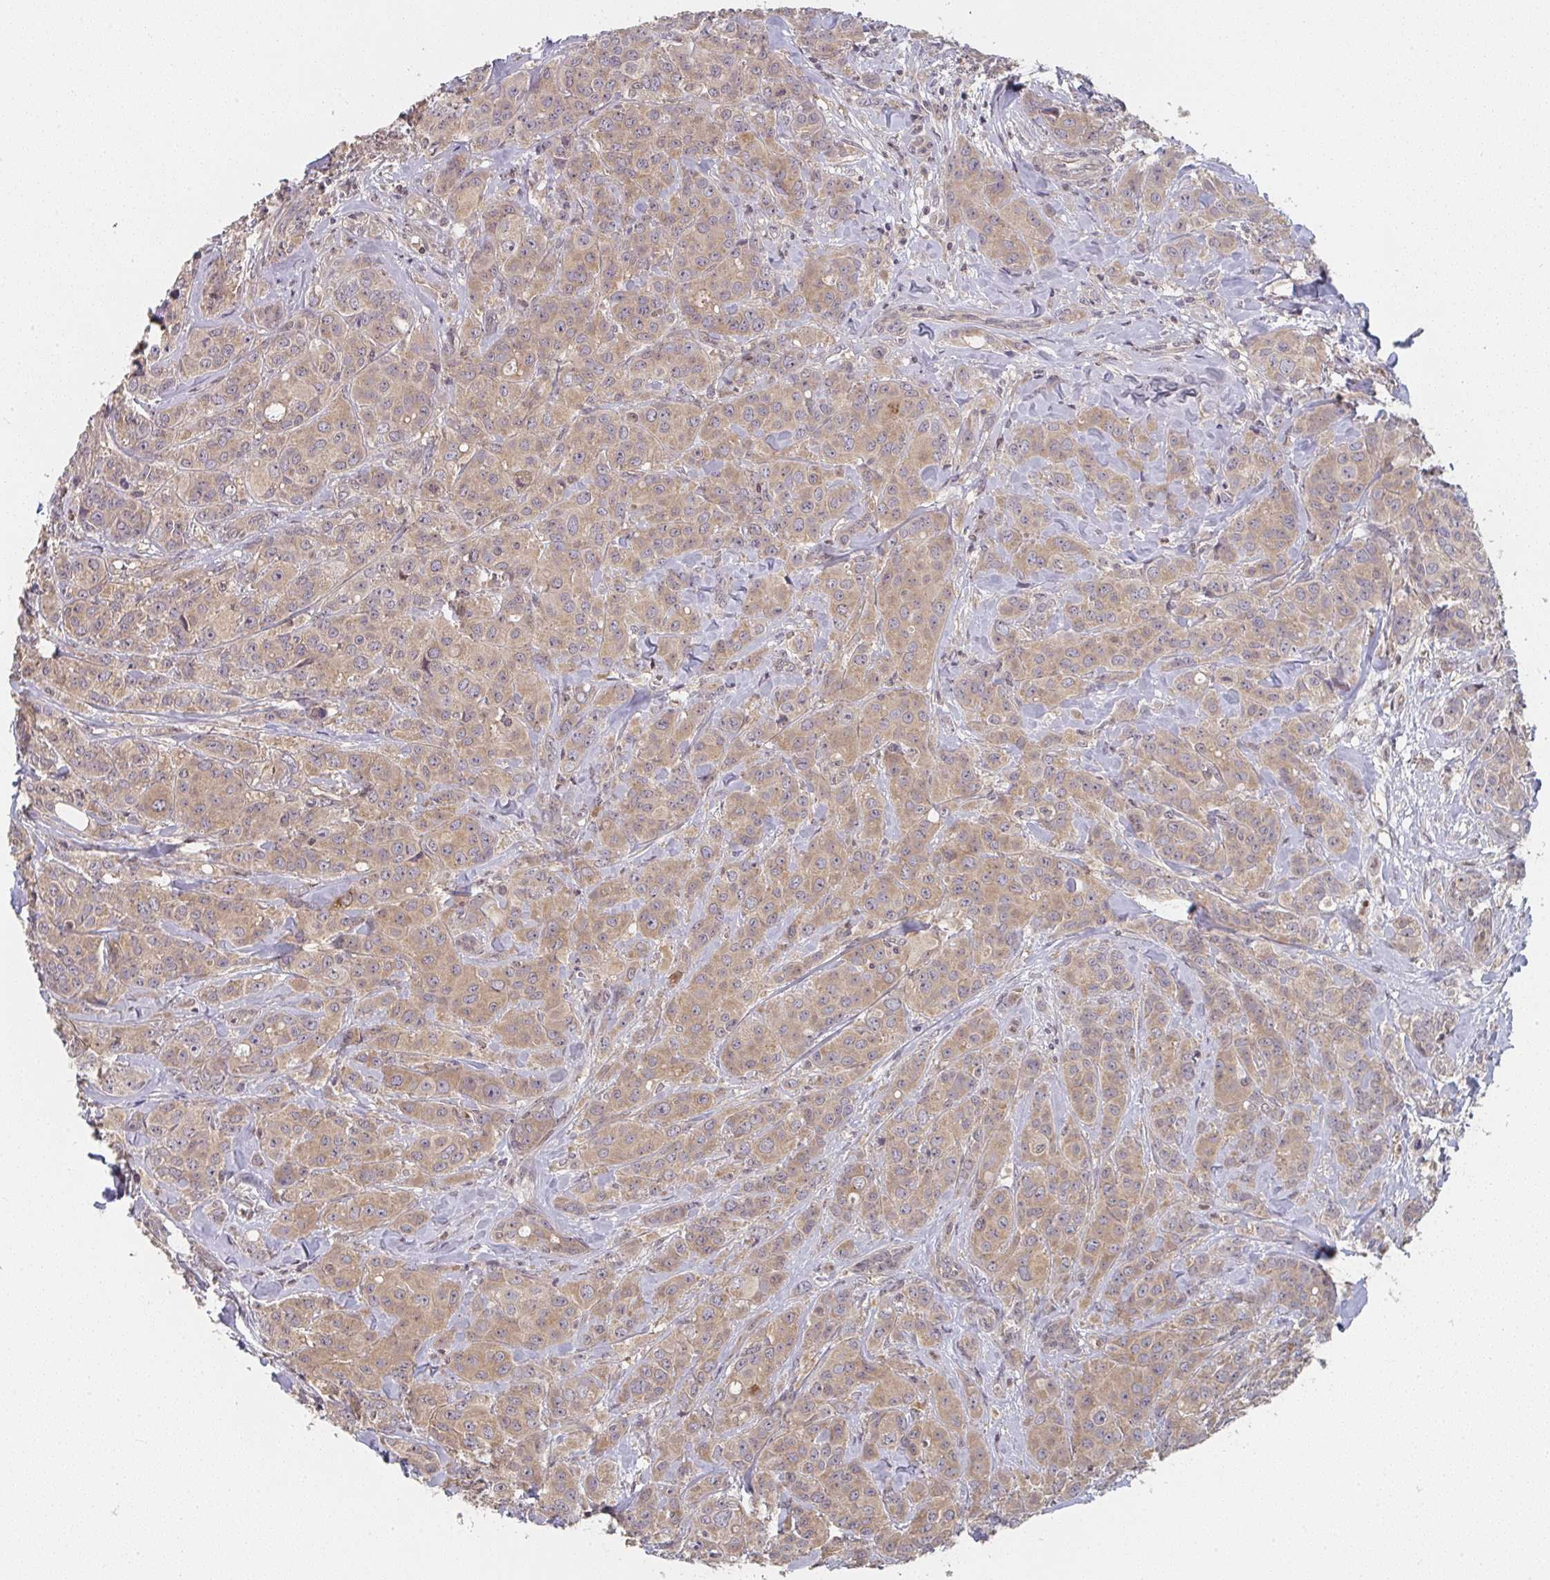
{"staining": {"intensity": "moderate", "quantity": ">75%", "location": "cytoplasmic/membranous"}, "tissue": "breast cancer", "cell_type": "Tumor cells", "image_type": "cancer", "snomed": [{"axis": "morphology", "description": "Normal tissue, NOS"}, {"axis": "morphology", "description": "Duct carcinoma"}, {"axis": "topography", "description": "Breast"}], "caption": "IHC of invasive ductal carcinoma (breast) displays medium levels of moderate cytoplasmic/membranous expression in about >75% of tumor cells.", "gene": "RANGRF", "patient": {"sex": "female", "age": 43}}